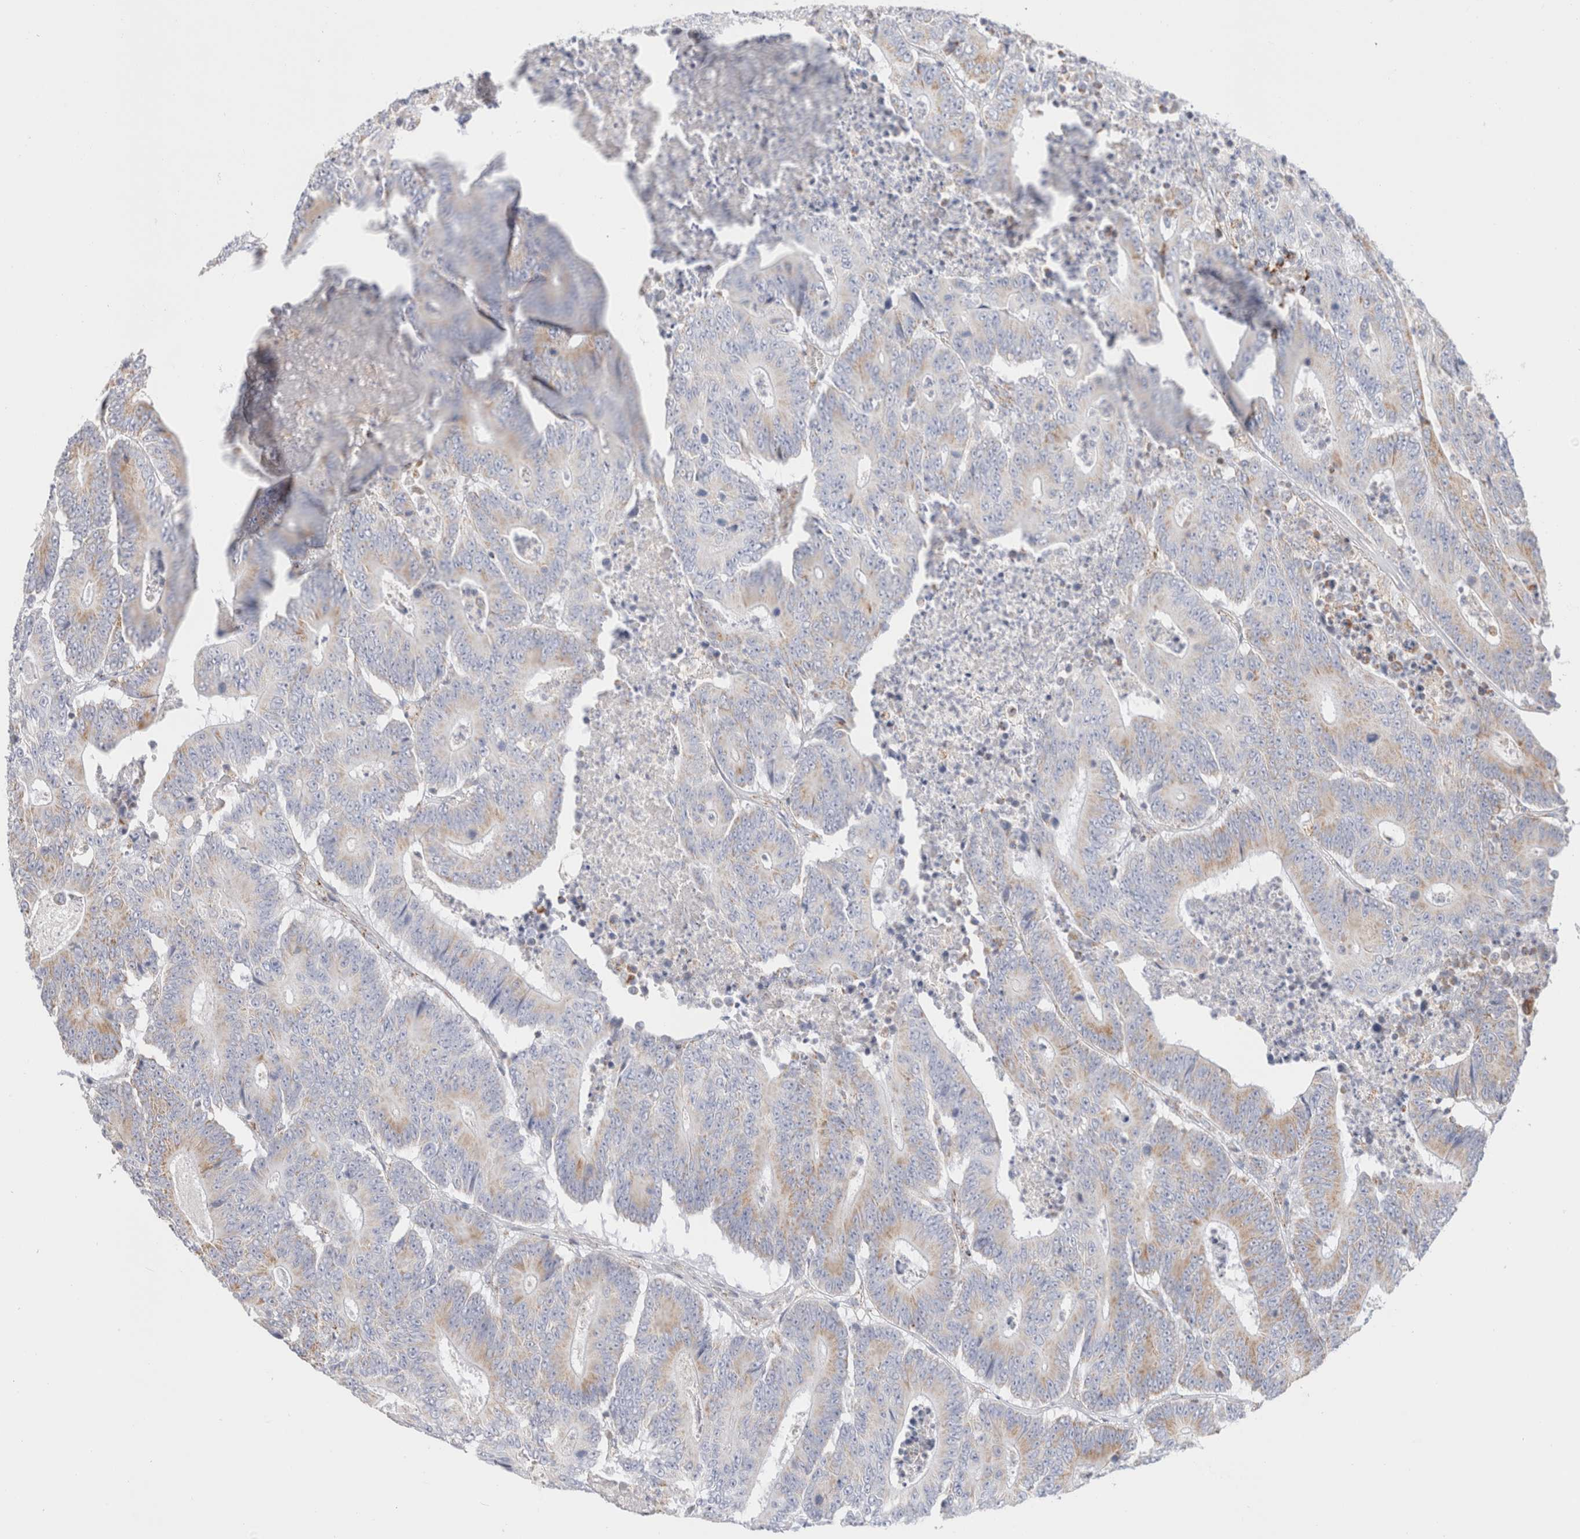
{"staining": {"intensity": "weak", "quantity": "<25%", "location": "cytoplasmic/membranous"}, "tissue": "colorectal cancer", "cell_type": "Tumor cells", "image_type": "cancer", "snomed": [{"axis": "morphology", "description": "Adenocarcinoma, NOS"}, {"axis": "topography", "description": "Colon"}], "caption": "This is an IHC photomicrograph of human colorectal cancer (adenocarcinoma). There is no expression in tumor cells.", "gene": "ATP6V1C1", "patient": {"sex": "male", "age": 83}}